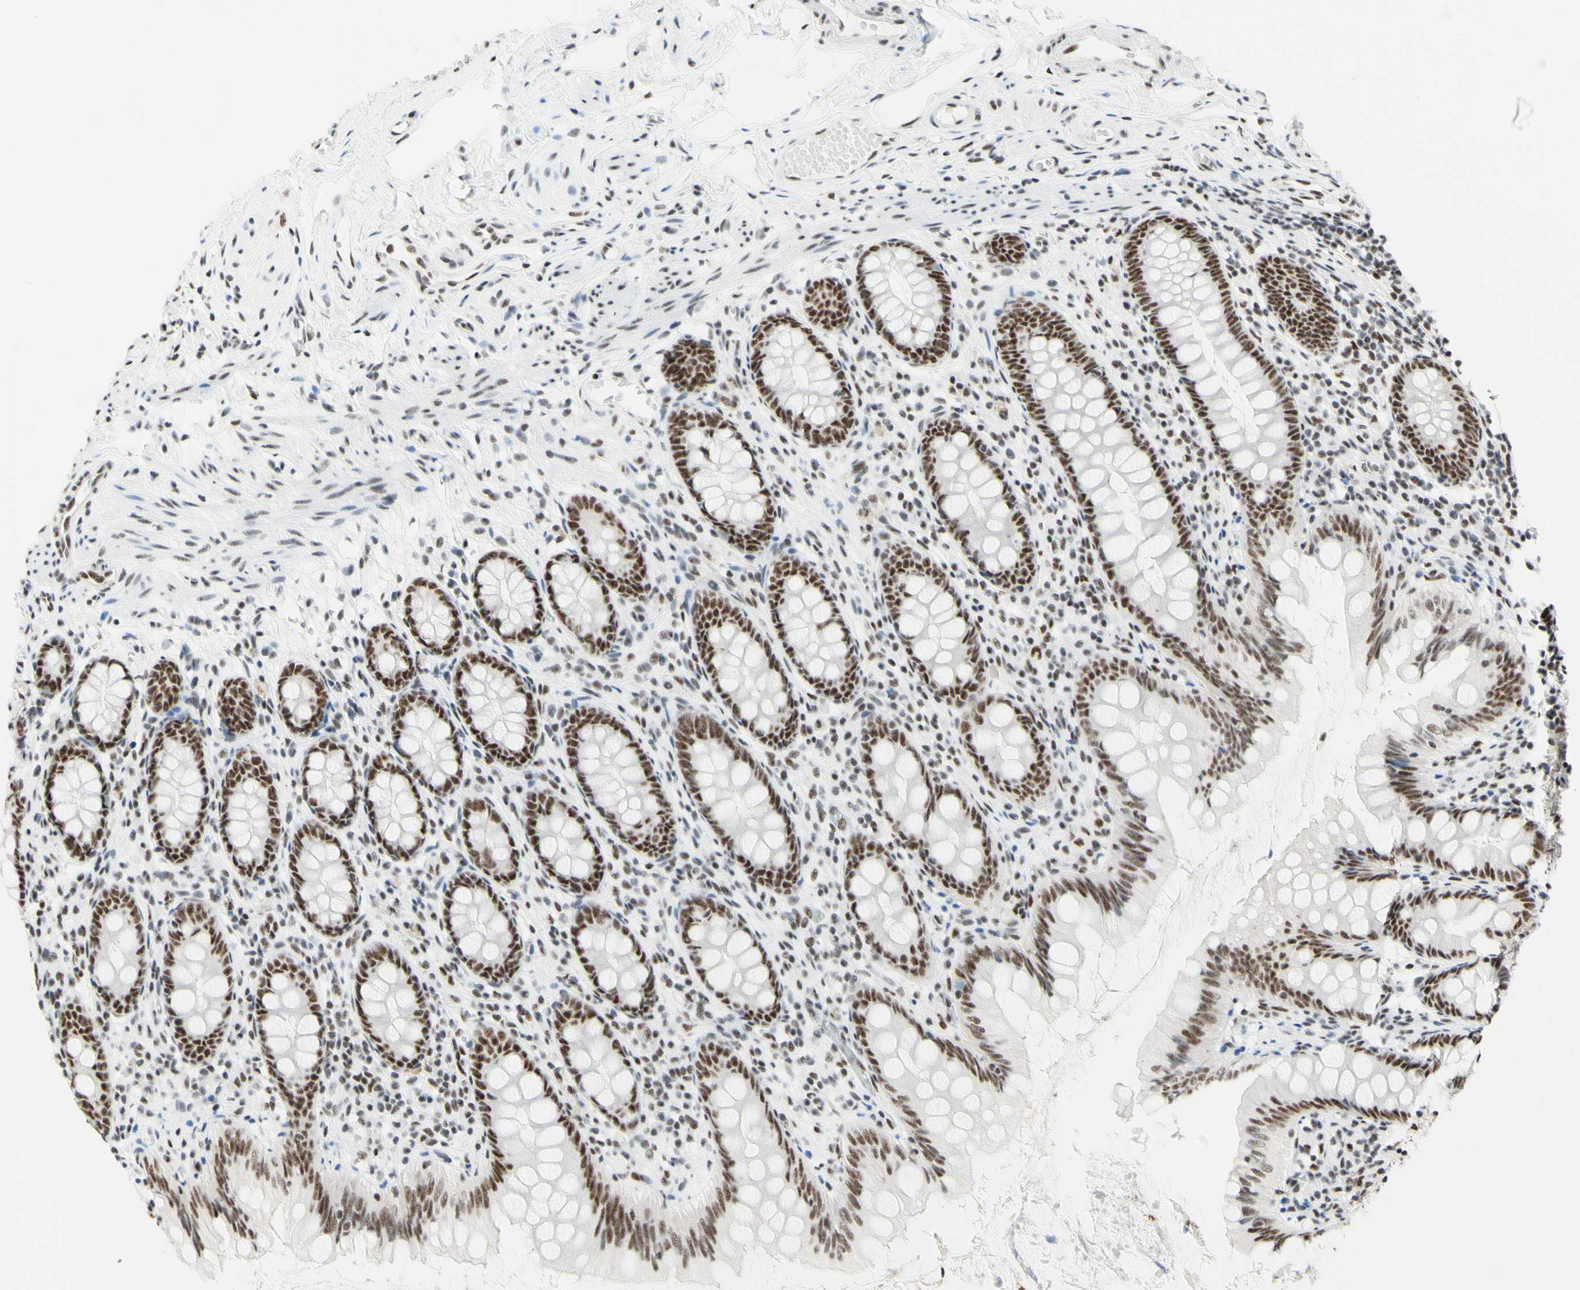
{"staining": {"intensity": "strong", "quantity": ">75%", "location": "nuclear"}, "tissue": "appendix", "cell_type": "Glandular cells", "image_type": "normal", "snomed": [{"axis": "morphology", "description": "Normal tissue, NOS"}, {"axis": "topography", "description": "Appendix"}], "caption": "This micrograph shows unremarkable appendix stained with immunohistochemistry (IHC) to label a protein in brown. The nuclear of glandular cells show strong positivity for the protein. Nuclei are counter-stained blue.", "gene": "WTAP", "patient": {"sex": "female", "age": 77}}